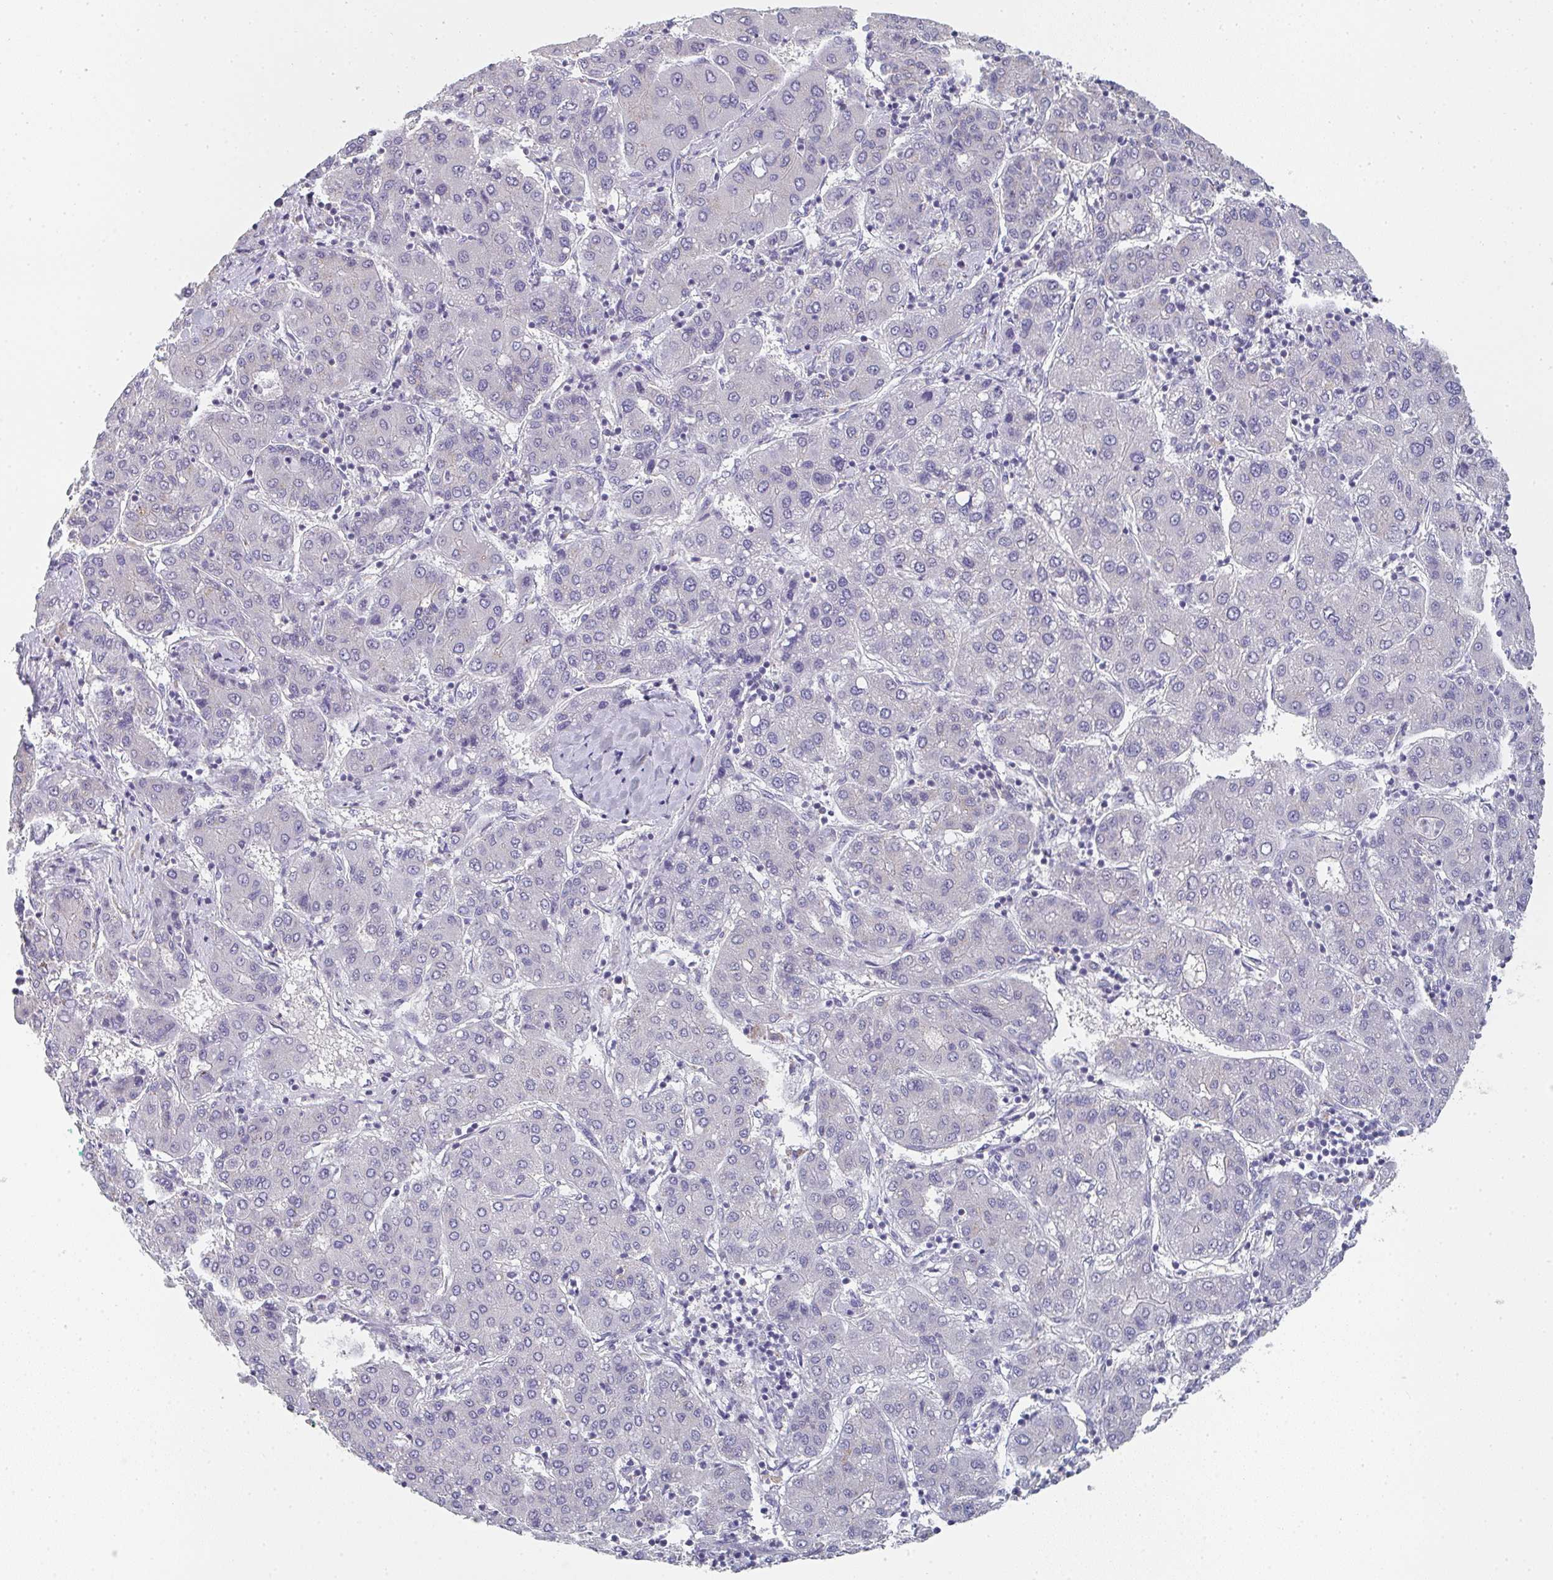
{"staining": {"intensity": "negative", "quantity": "none", "location": "none"}, "tissue": "liver cancer", "cell_type": "Tumor cells", "image_type": "cancer", "snomed": [{"axis": "morphology", "description": "Carcinoma, Hepatocellular, NOS"}, {"axis": "topography", "description": "Liver"}], "caption": "An image of hepatocellular carcinoma (liver) stained for a protein exhibits no brown staining in tumor cells.", "gene": "CHMP5", "patient": {"sex": "male", "age": 65}}